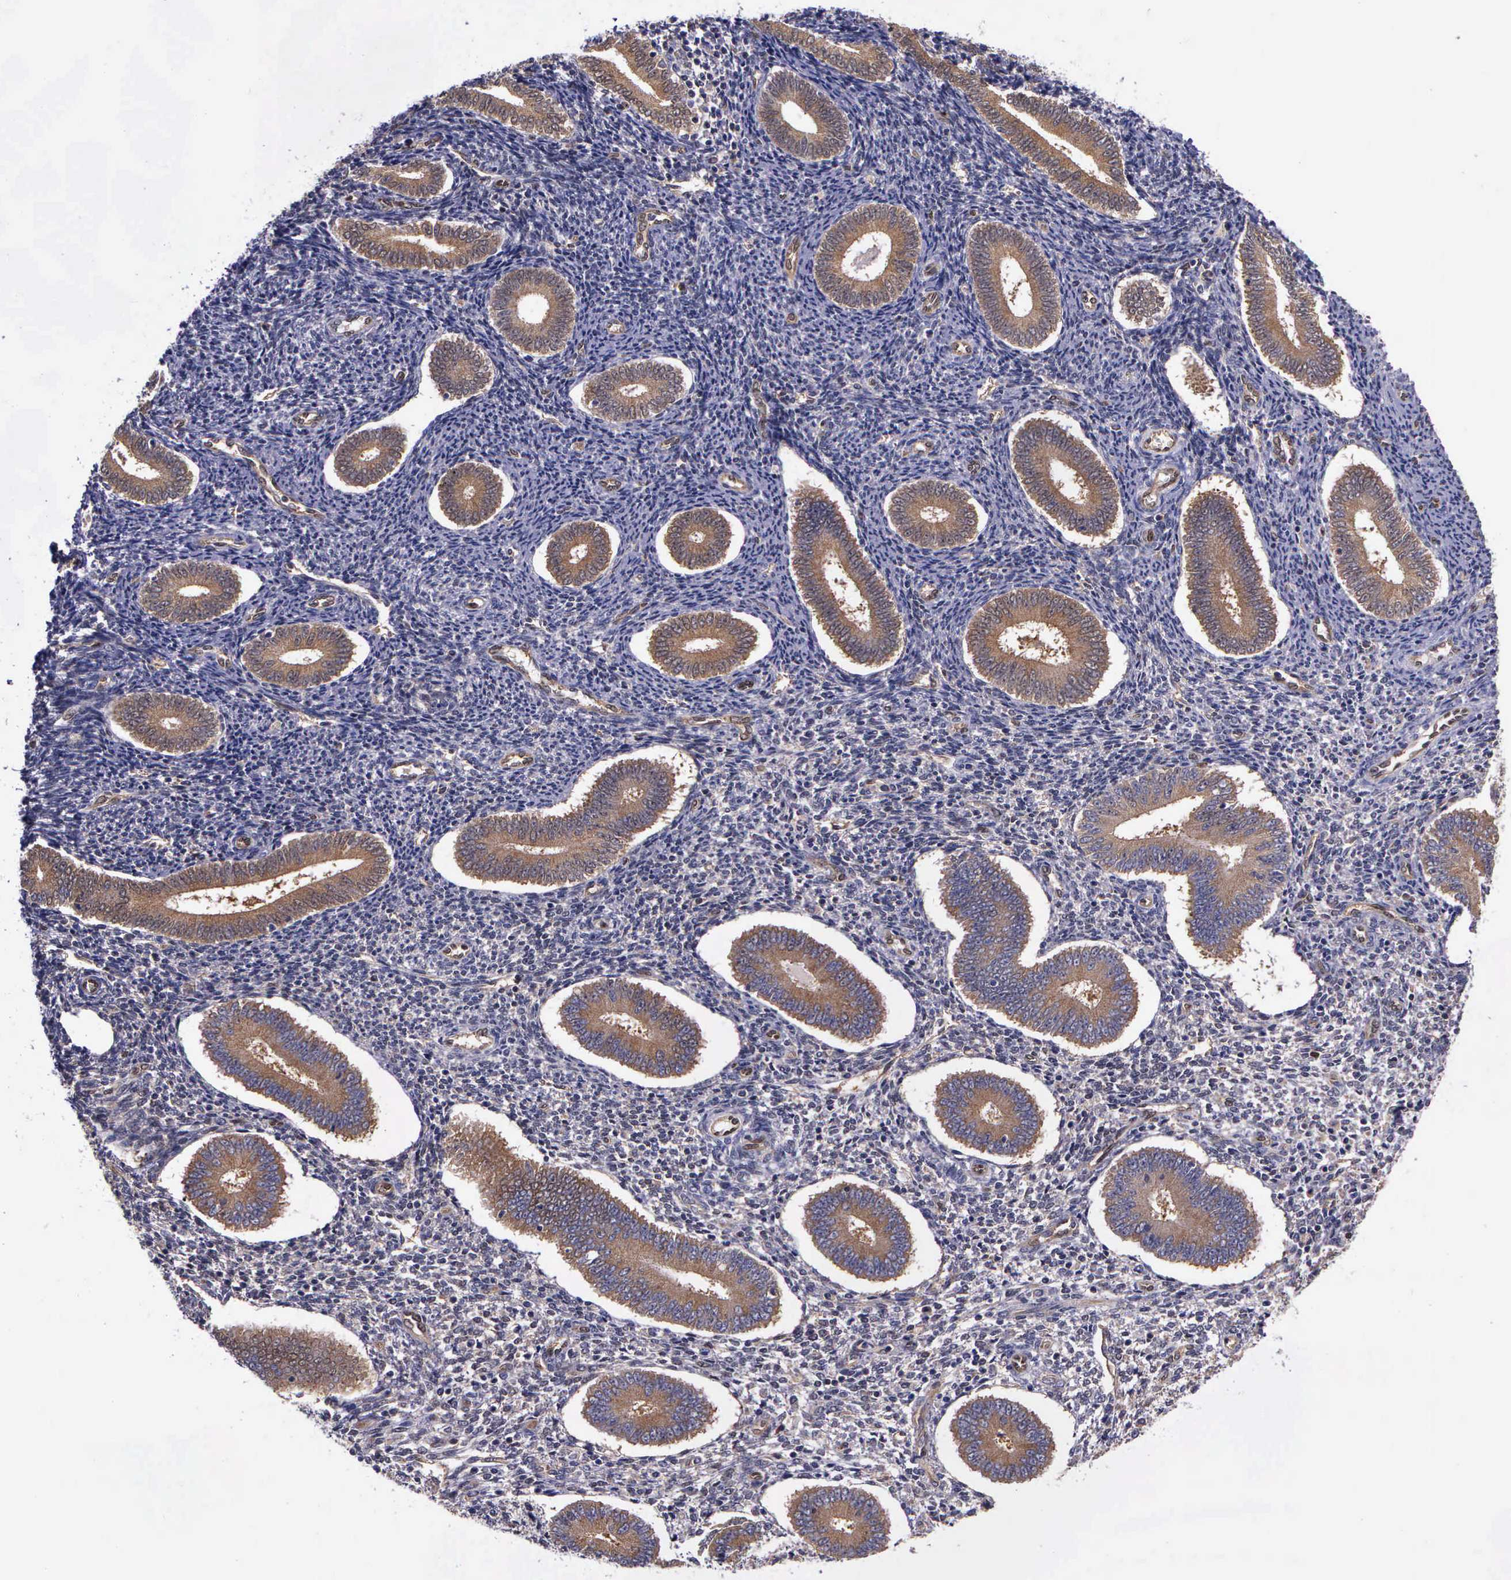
{"staining": {"intensity": "negative", "quantity": "none", "location": "none"}, "tissue": "endometrium", "cell_type": "Cells in endometrial stroma", "image_type": "normal", "snomed": [{"axis": "morphology", "description": "Normal tissue, NOS"}, {"axis": "topography", "description": "Endometrium"}], "caption": "Cells in endometrial stroma show no significant protein expression in normal endometrium. Nuclei are stained in blue.", "gene": "GMPR2", "patient": {"sex": "female", "age": 35}}